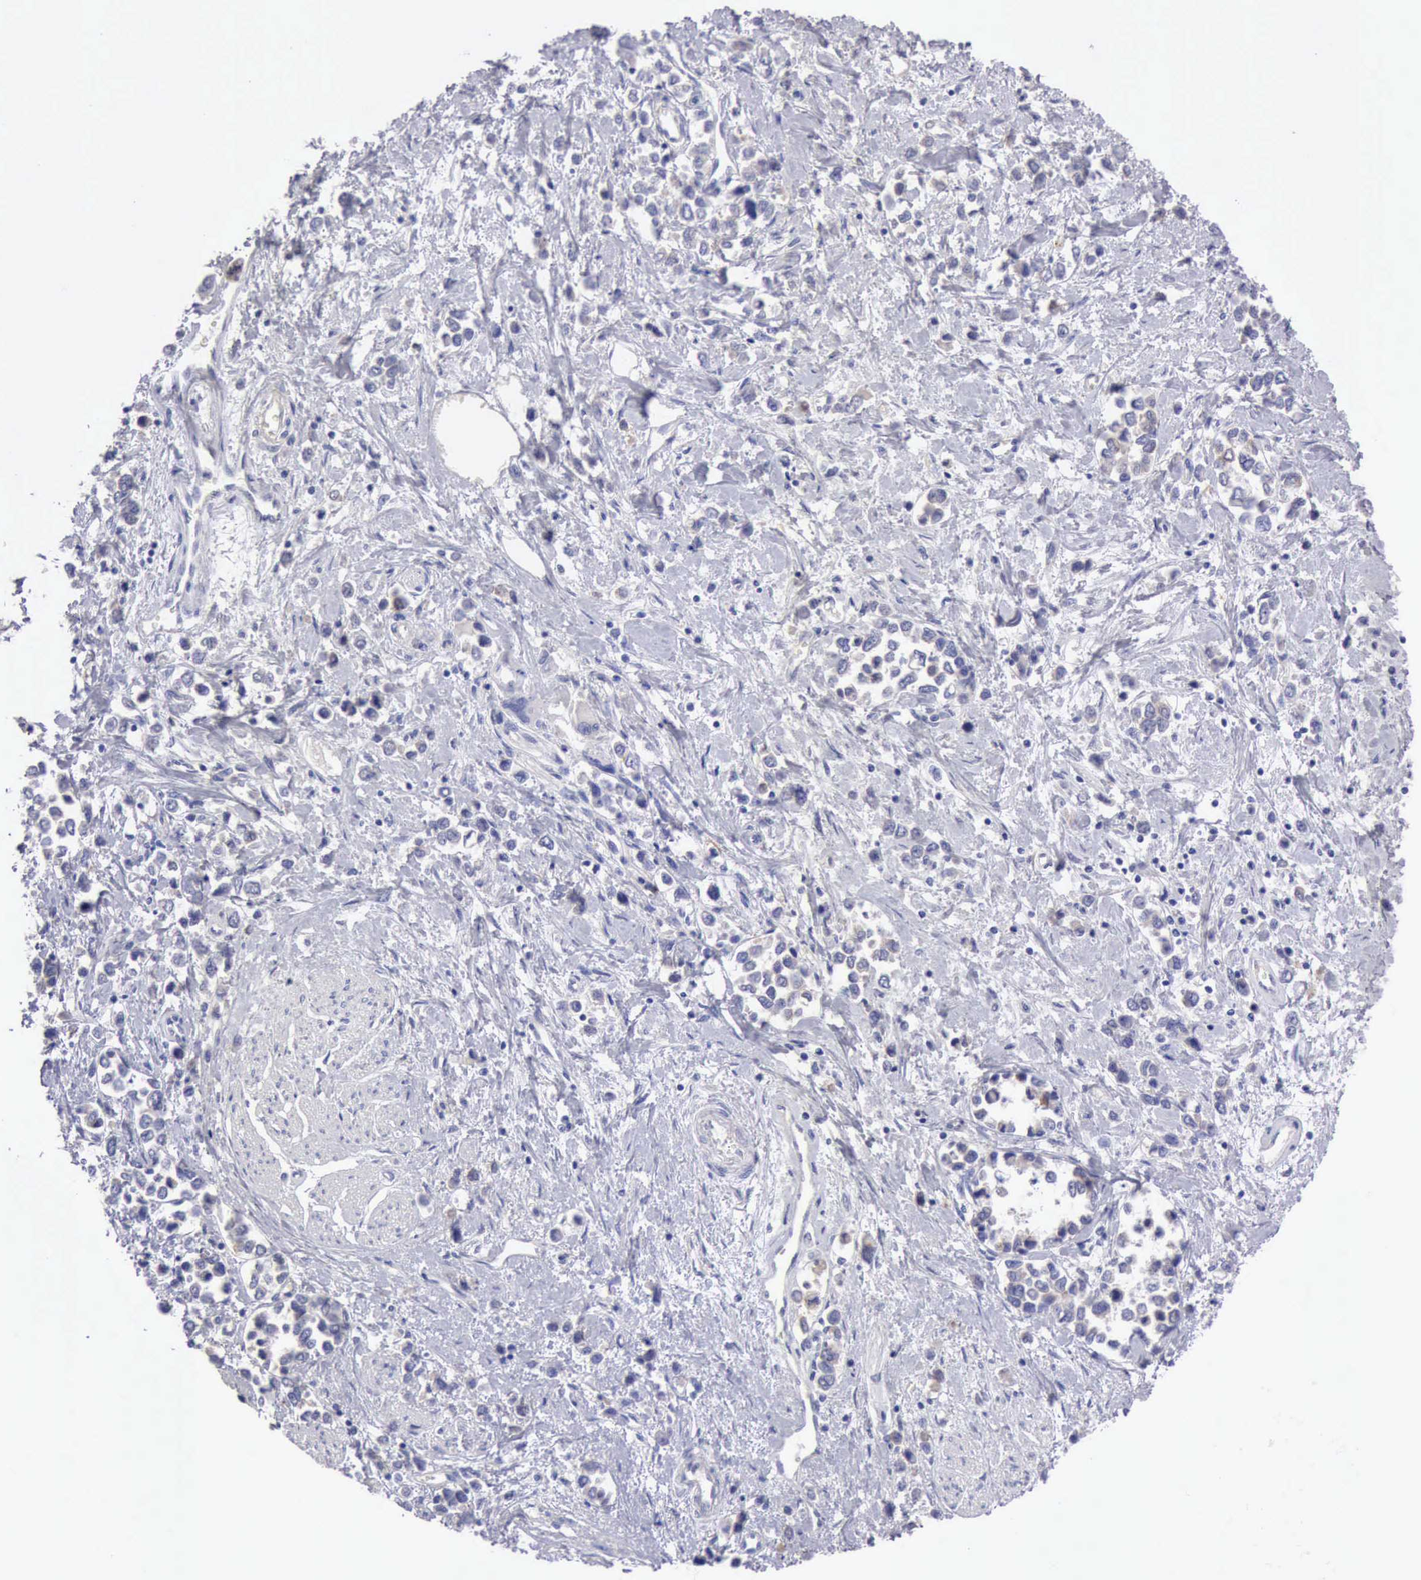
{"staining": {"intensity": "negative", "quantity": "none", "location": "none"}, "tissue": "stomach cancer", "cell_type": "Tumor cells", "image_type": "cancer", "snomed": [{"axis": "morphology", "description": "Adenocarcinoma, NOS"}, {"axis": "topography", "description": "Stomach, upper"}], "caption": "The immunohistochemistry (IHC) micrograph has no significant staining in tumor cells of adenocarcinoma (stomach) tissue.", "gene": "APP", "patient": {"sex": "male", "age": 76}}